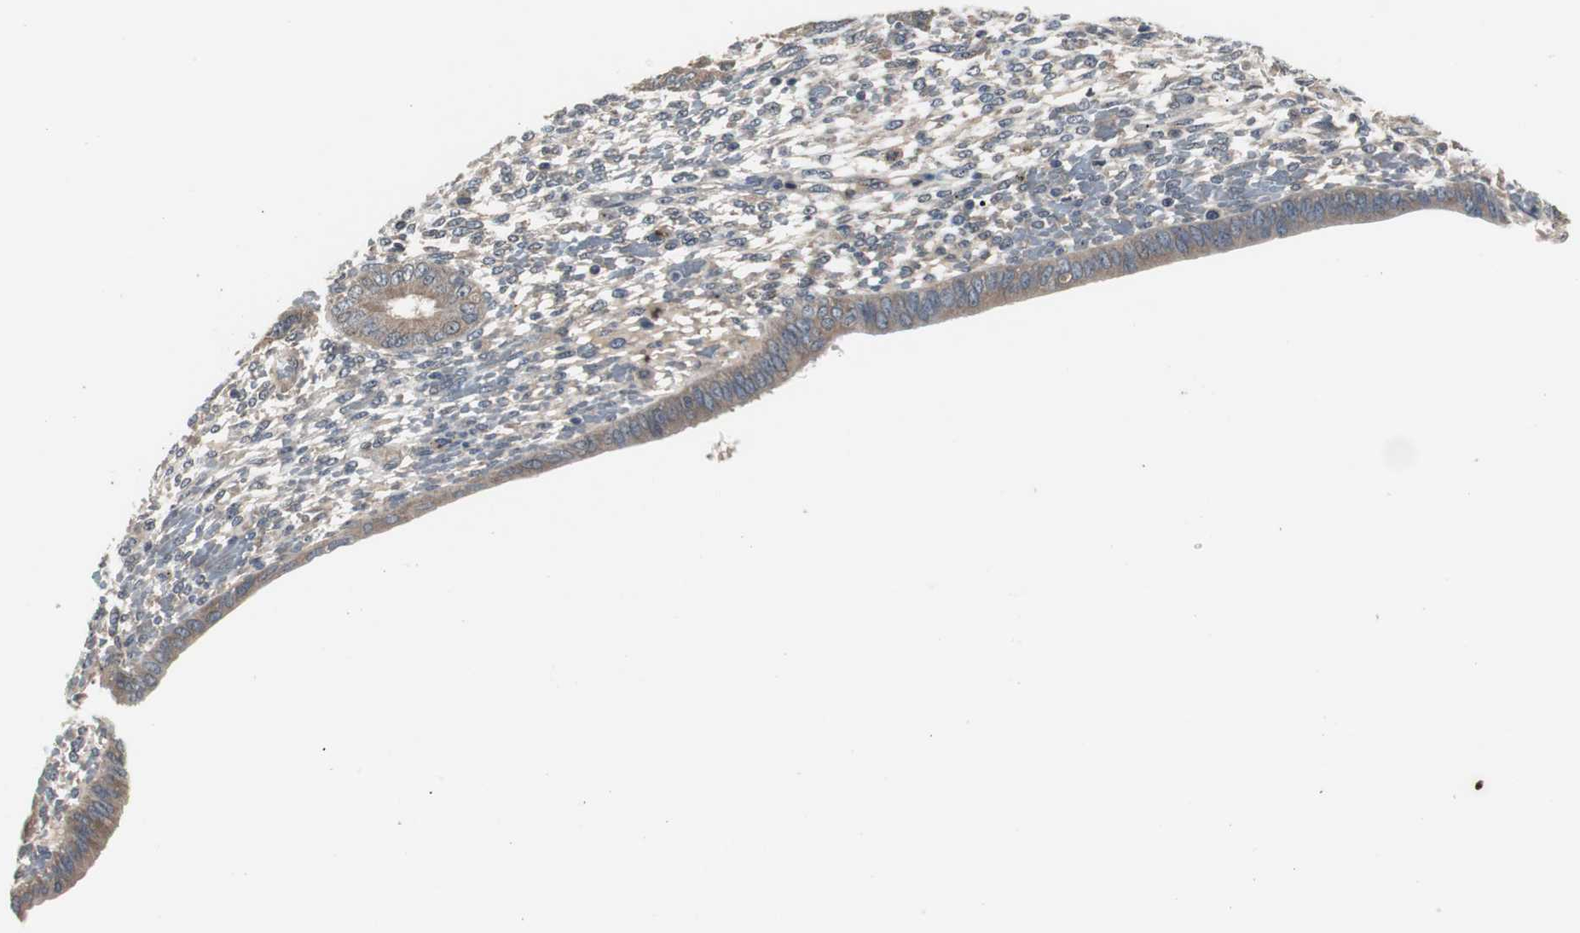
{"staining": {"intensity": "negative", "quantity": "none", "location": "none"}, "tissue": "endometrium", "cell_type": "Cells in endometrial stroma", "image_type": "normal", "snomed": [{"axis": "morphology", "description": "Normal tissue, NOS"}, {"axis": "topography", "description": "Endometrium"}], "caption": "This photomicrograph is of unremarkable endometrium stained with IHC to label a protein in brown with the nuclei are counter-stained blue. There is no positivity in cells in endometrial stroma.", "gene": "ZMPSTE24", "patient": {"sex": "female", "age": 42}}